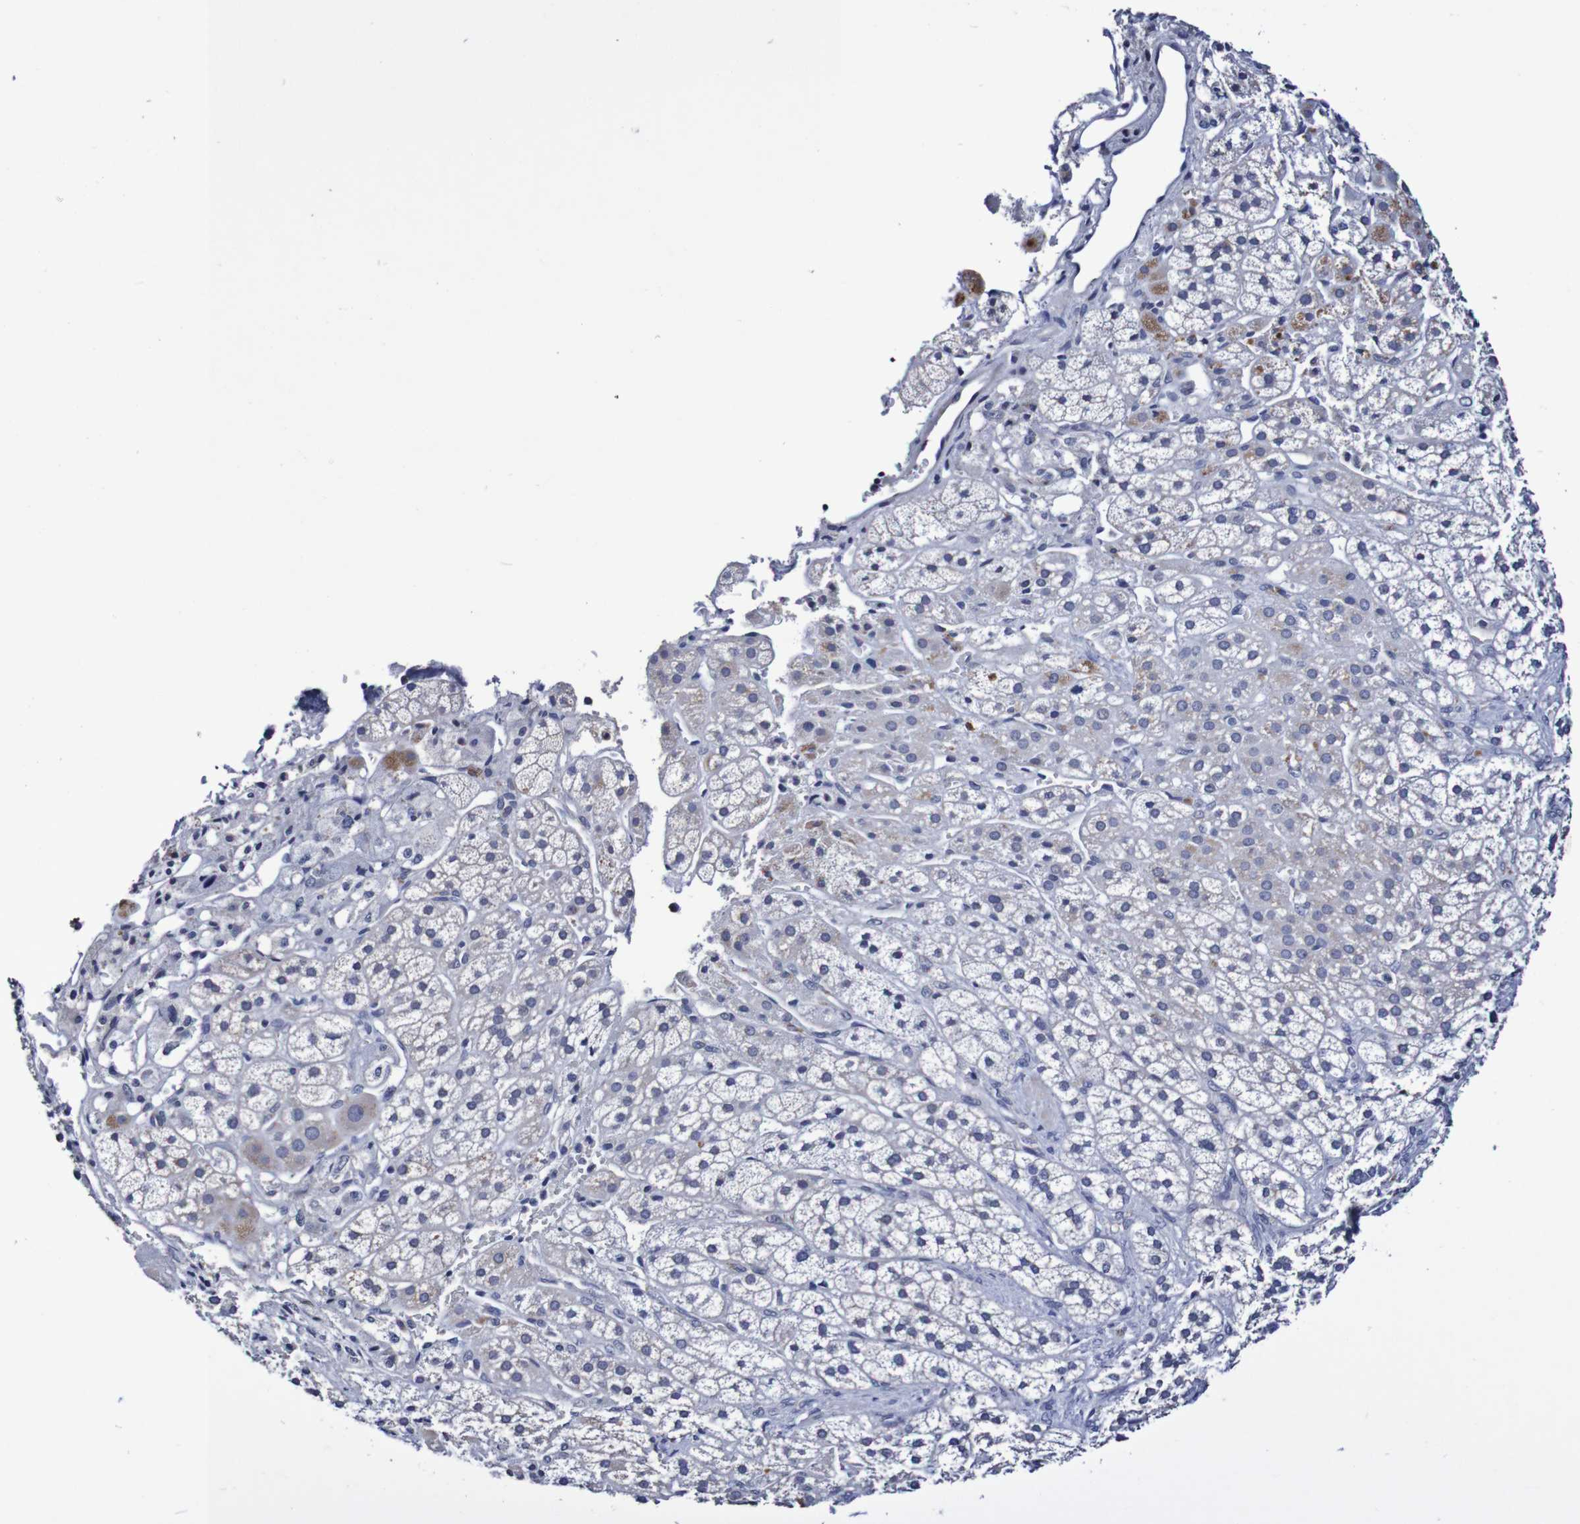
{"staining": {"intensity": "moderate", "quantity": "<25%", "location": "cytoplasmic/membranous"}, "tissue": "adrenal gland", "cell_type": "Glandular cells", "image_type": "normal", "snomed": [{"axis": "morphology", "description": "Normal tissue, NOS"}, {"axis": "topography", "description": "Adrenal gland"}], "caption": "This photomicrograph demonstrates immunohistochemistry staining of benign adrenal gland, with low moderate cytoplasmic/membranous positivity in about <25% of glandular cells.", "gene": "ACVR1C", "patient": {"sex": "male", "age": 56}}